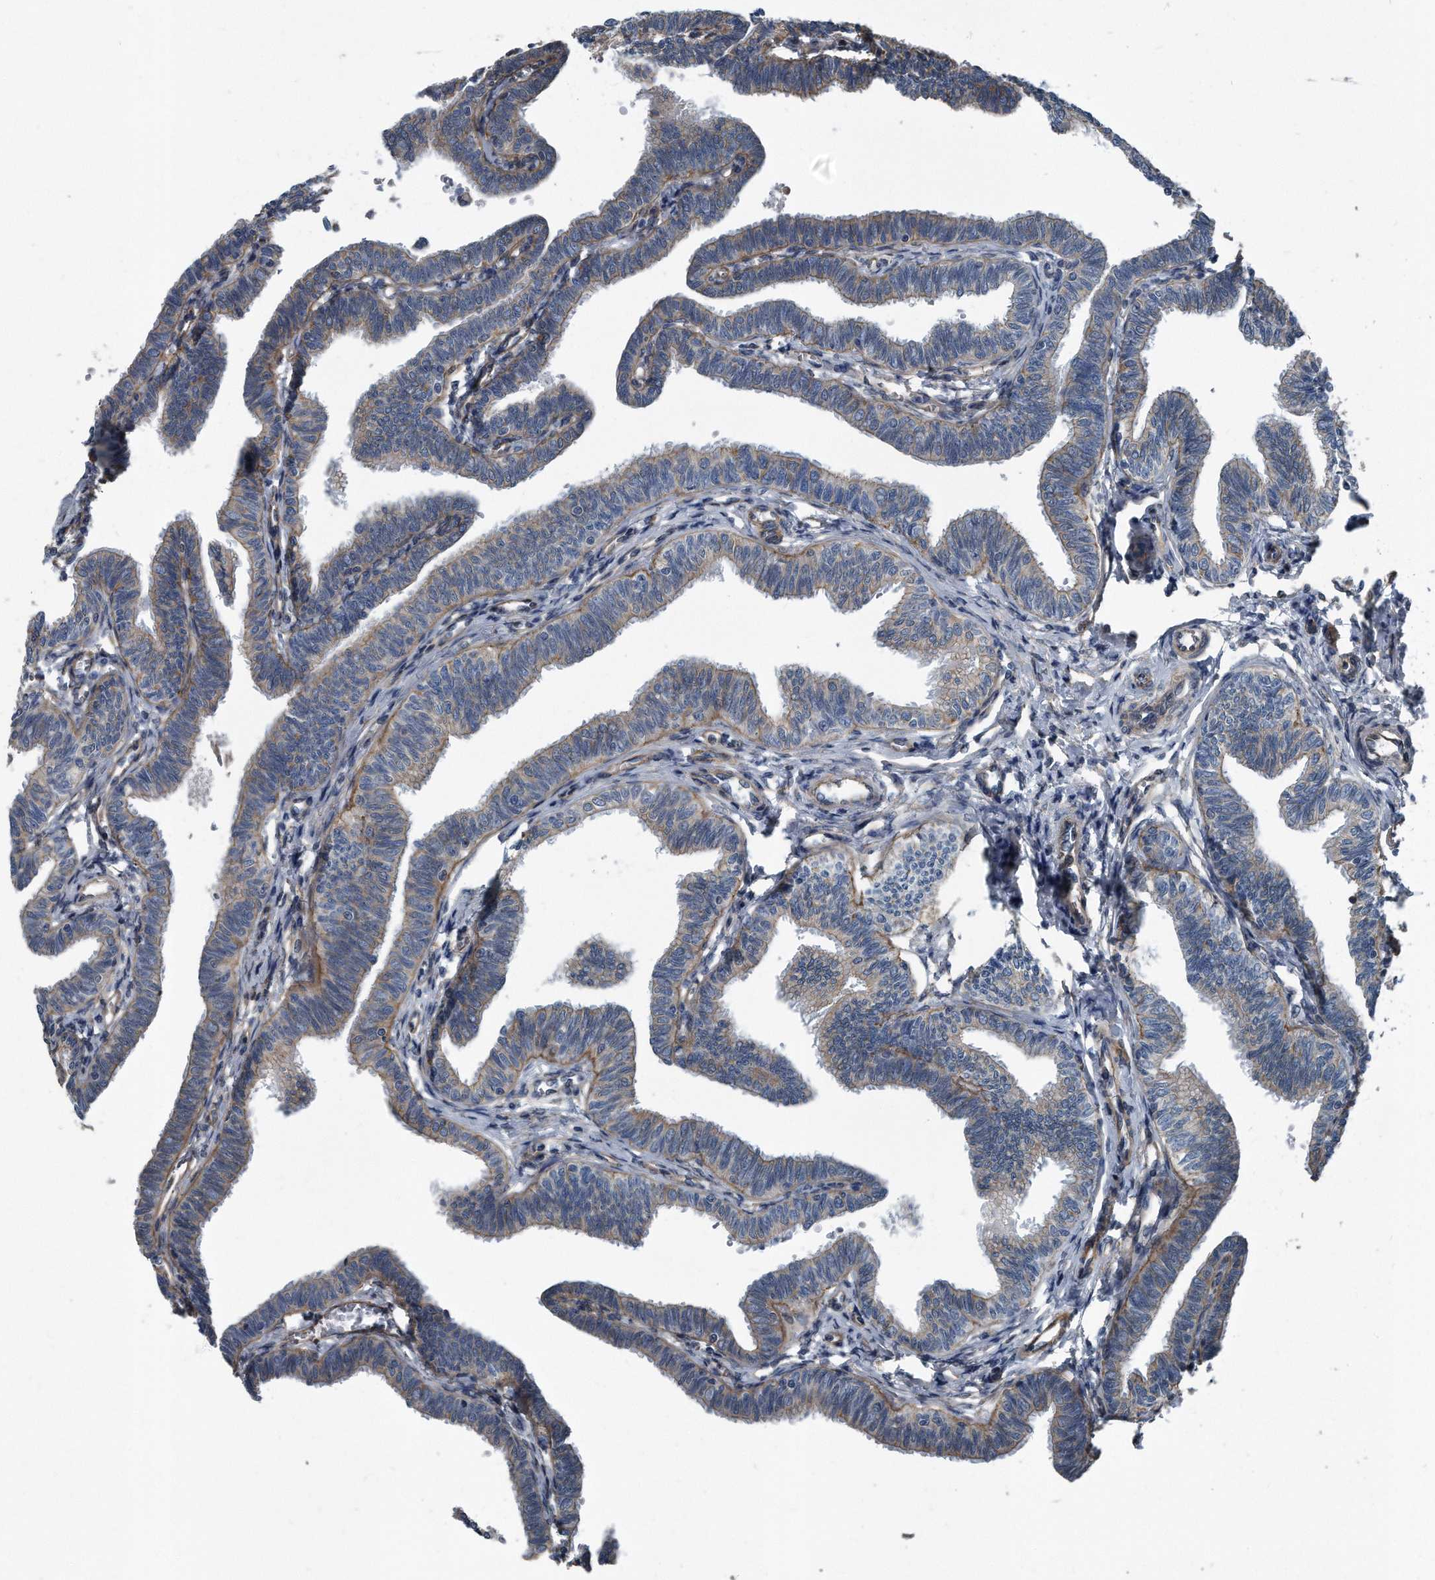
{"staining": {"intensity": "moderate", "quantity": "25%-75%", "location": "cytoplasmic/membranous"}, "tissue": "fallopian tube", "cell_type": "Glandular cells", "image_type": "normal", "snomed": [{"axis": "morphology", "description": "Normal tissue, NOS"}, {"axis": "topography", "description": "Fallopian tube"}, {"axis": "topography", "description": "Ovary"}], "caption": "A brown stain labels moderate cytoplasmic/membranous expression of a protein in glandular cells of benign human fallopian tube.", "gene": "PLEC", "patient": {"sex": "female", "age": 23}}